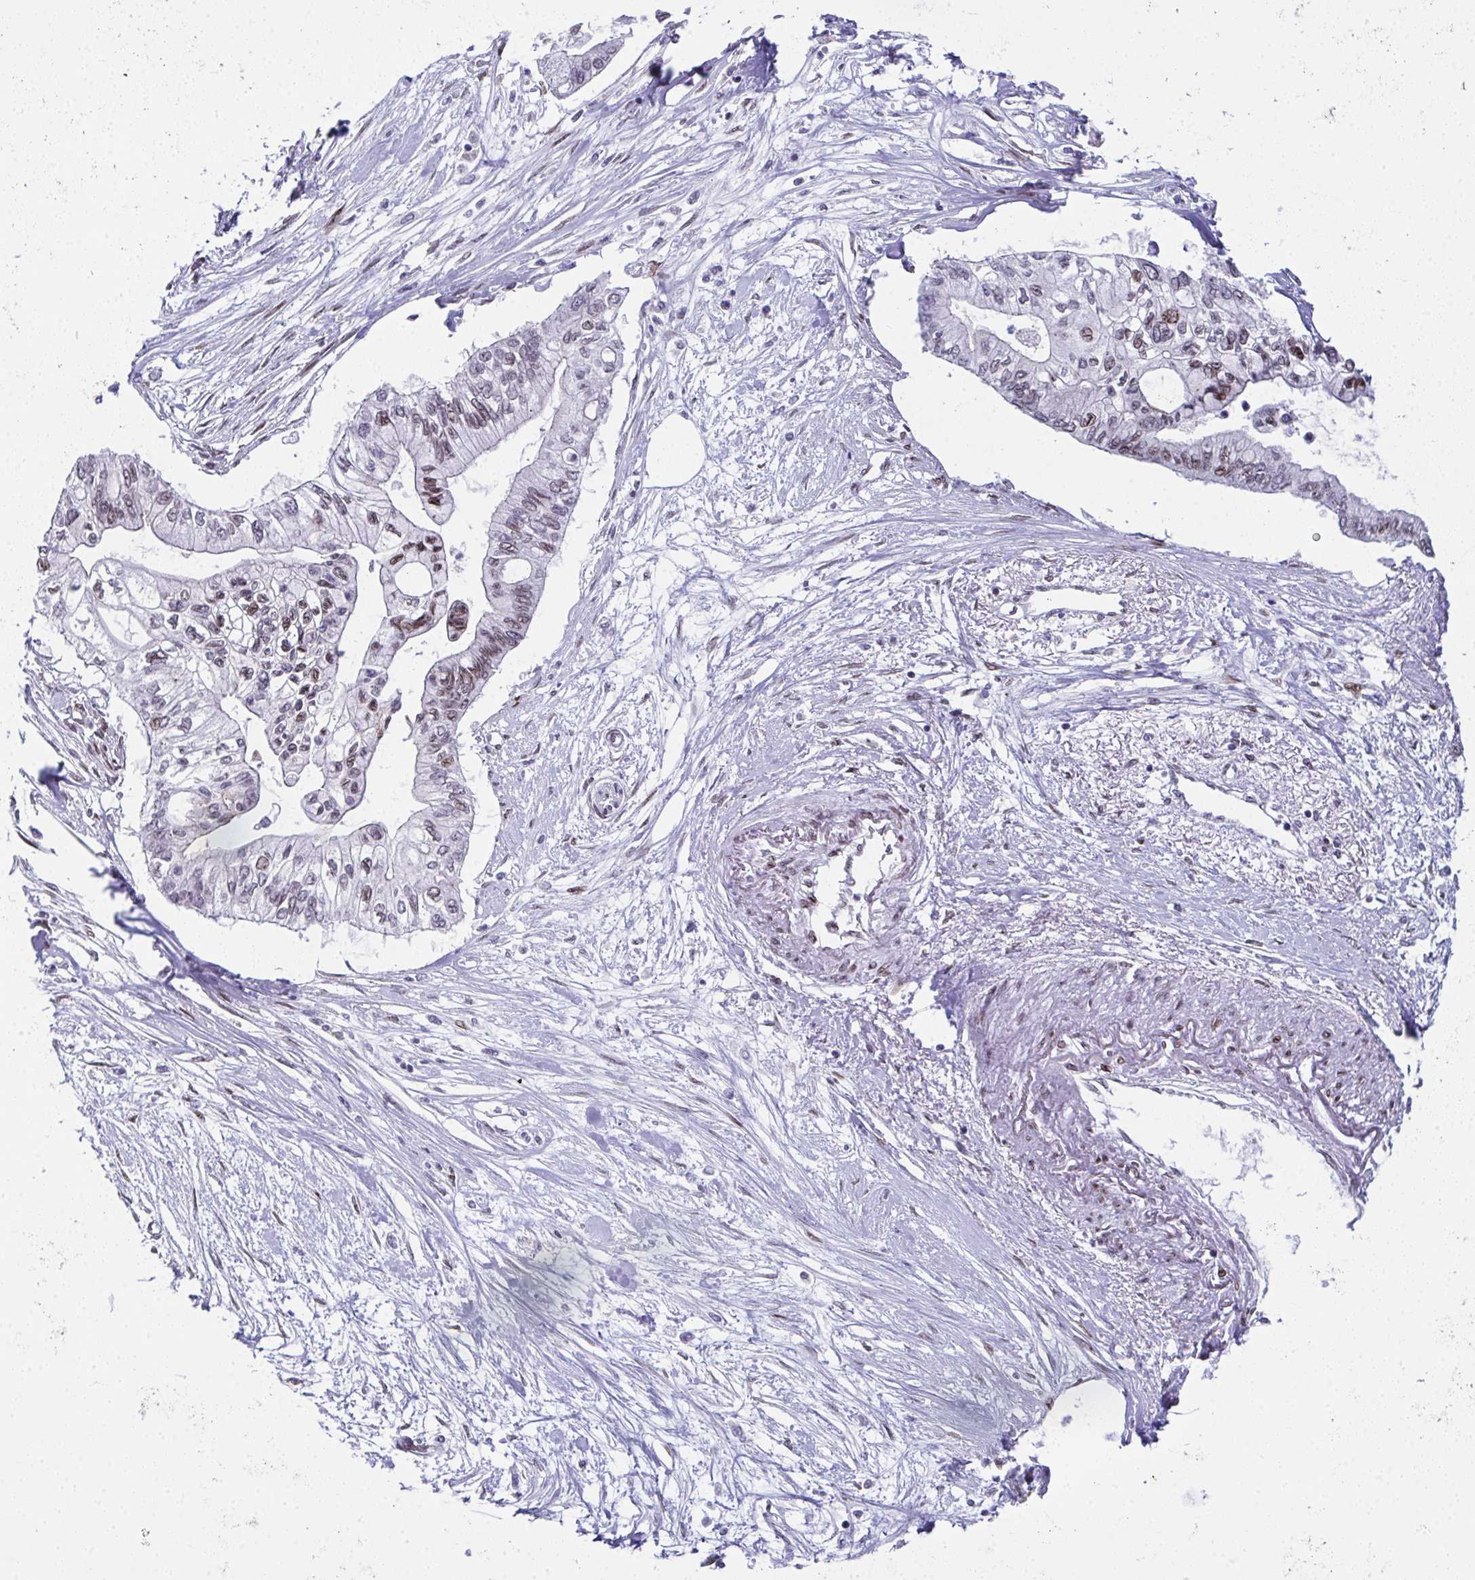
{"staining": {"intensity": "weak", "quantity": "25%-75%", "location": "nuclear"}, "tissue": "pancreatic cancer", "cell_type": "Tumor cells", "image_type": "cancer", "snomed": [{"axis": "morphology", "description": "Adenocarcinoma, NOS"}, {"axis": "topography", "description": "Pancreas"}], "caption": "Brown immunohistochemical staining in human pancreatic cancer reveals weak nuclear staining in about 25%-75% of tumor cells. Using DAB (3,3'-diaminobenzidine) (brown) and hematoxylin (blue) stains, captured at high magnification using brightfield microscopy.", "gene": "RB1", "patient": {"sex": "female", "age": 77}}